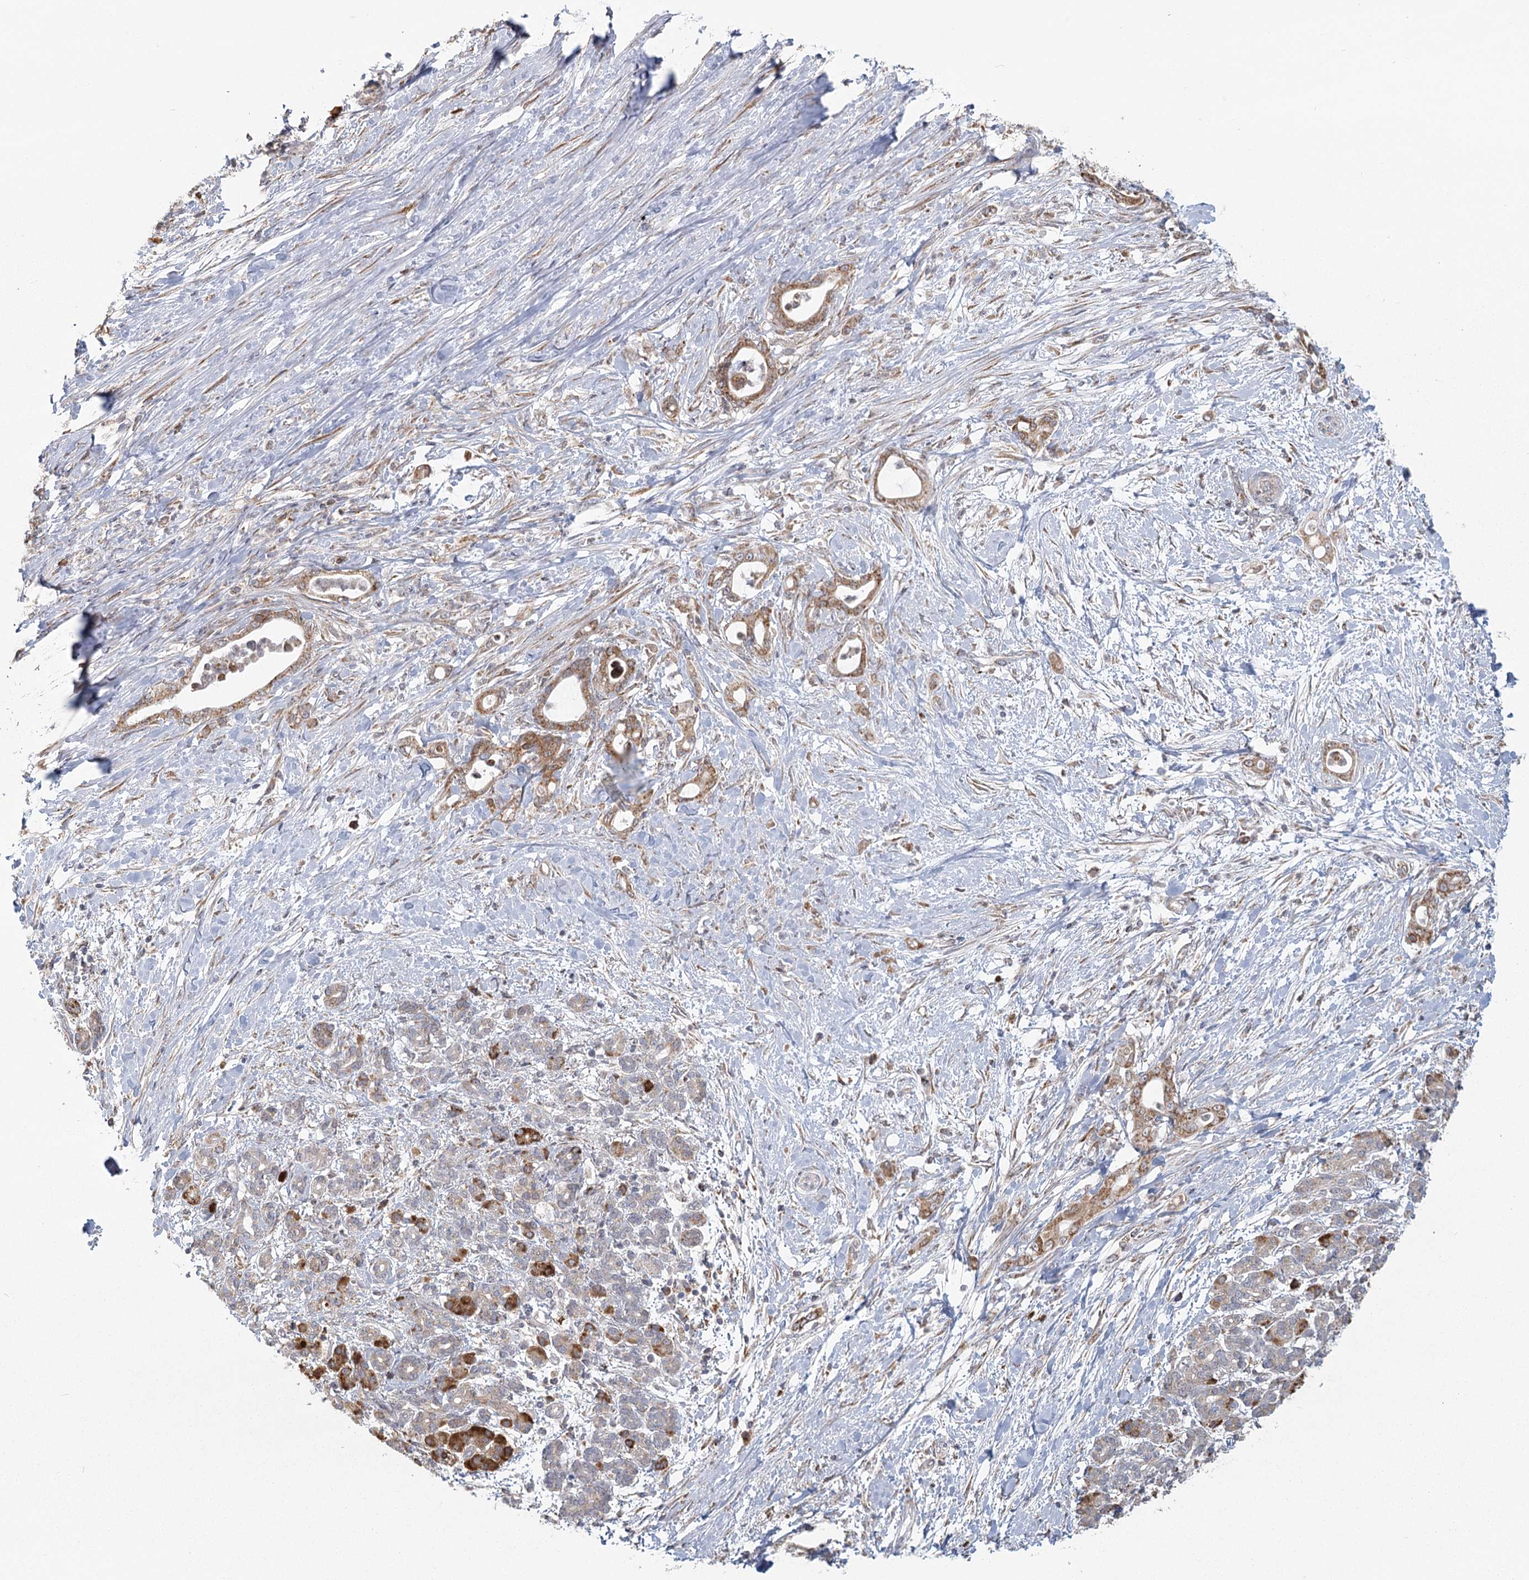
{"staining": {"intensity": "moderate", "quantity": ">75%", "location": "cytoplasmic/membranous"}, "tissue": "pancreatic cancer", "cell_type": "Tumor cells", "image_type": "cancer", "snomed": [{"axis": "morphology", "description": "Adenocarcinoma, NOS"}, {"axis": "topography", "description": "Pancreas"}], "caption": "Immunohistochemical staining of human pancreatic adenocarcinoma shows medium levels of moderate cytoplasmic/membranous positivity in approximately >75% of tumor cells.", "gene": "LACTB", "patient": {"sex": "female", "age": 55}}